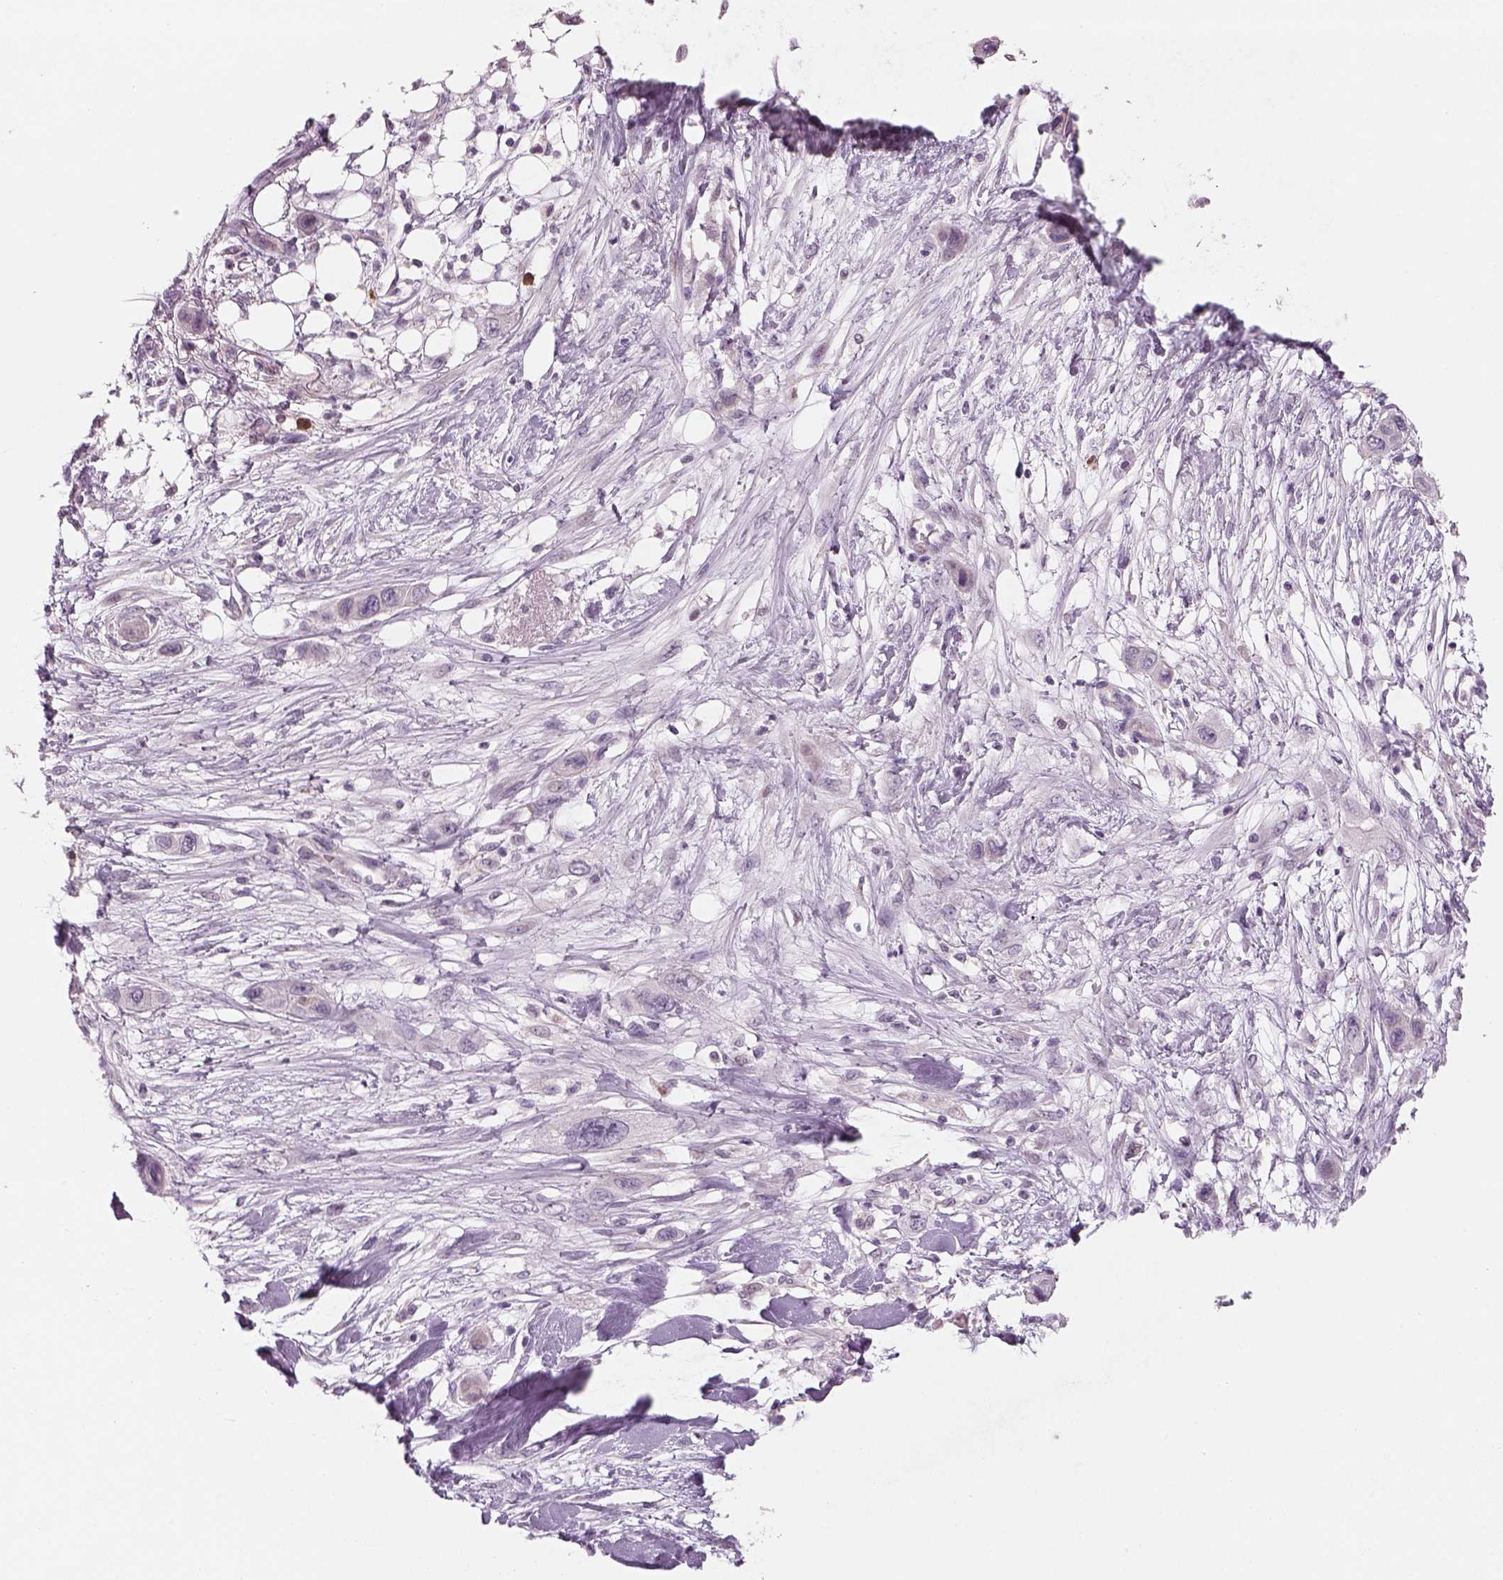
{"staining": {"intensity": "negative", "quantity": "none", "location": "none"}, "tissue": "skin cancer", "cell_type": "Tumor cells", "image_type": "cancer", "snomed": [{"axis": "morphology", "description": "Squamous cell carcinoma, NOS"}, {"axis": "topography", "description": "Skin"}], "caption": "Immunohistochemistry image of neoplastic tissue: human squamous cell carcinoma (skin) stained with DAB exhibits no significant protein staining in tumor cells.", "gene": "PENK", "patient": {"sex": "male", "age": 79}}